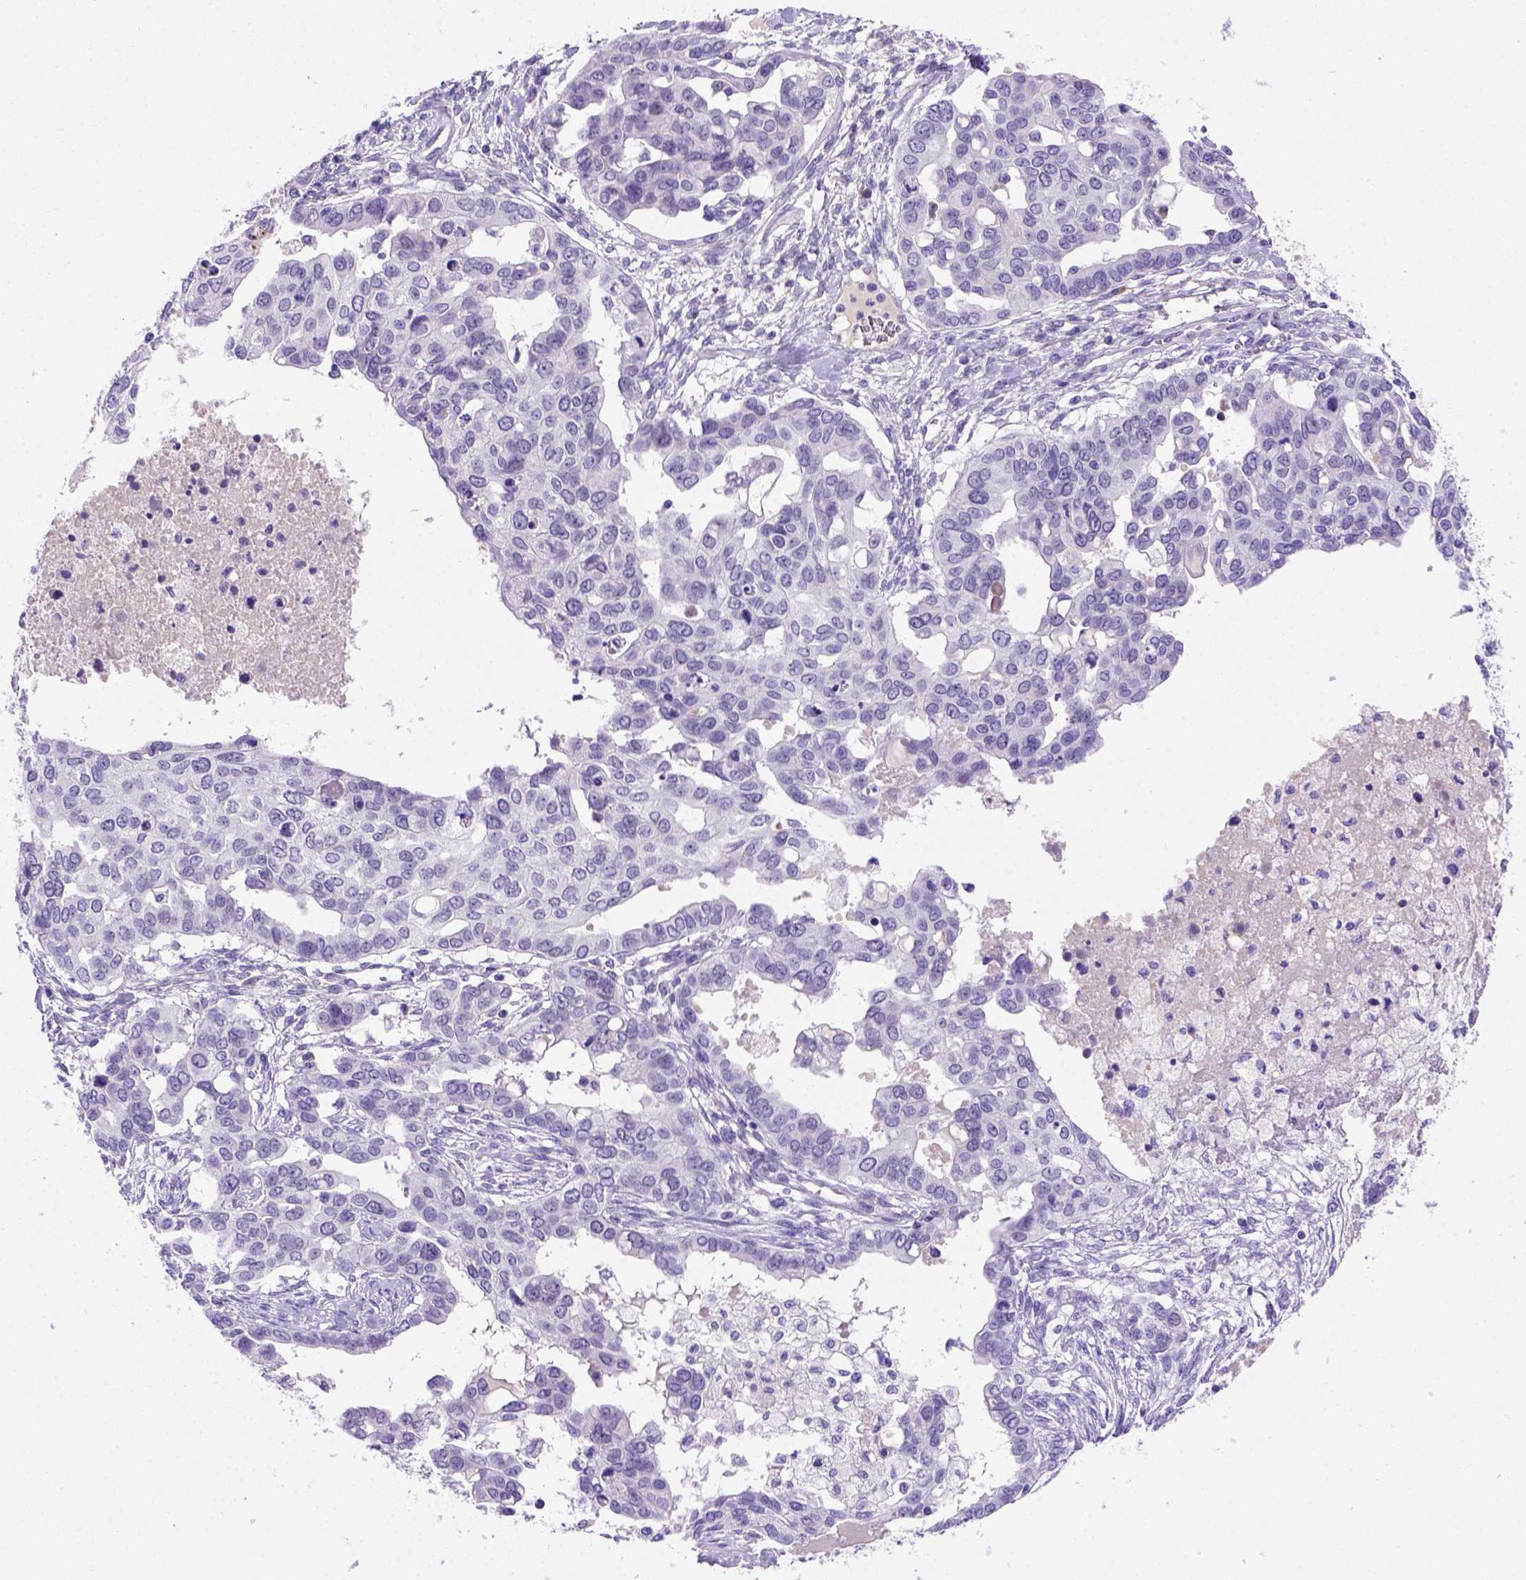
{"staining": {"intensity": "negative", "quantity": "none", "location": "none"}, "tissue": "ovarian cancer", "cell_type": "Tumor cells", "image_type": "cancer", "snomed": [{"axis": "morphology", "description": "Carcinoma, endometroid"}, {"axis": "topography", "description": "Ovary"}], "caption": "Human ovarian cancer (endometroid carcinoma) stained for a protein using immunohistochemistry reveals no positivity in tumor cells.", "gene": "FAM81B", "patient": {"sex": "female", "age": 78}}